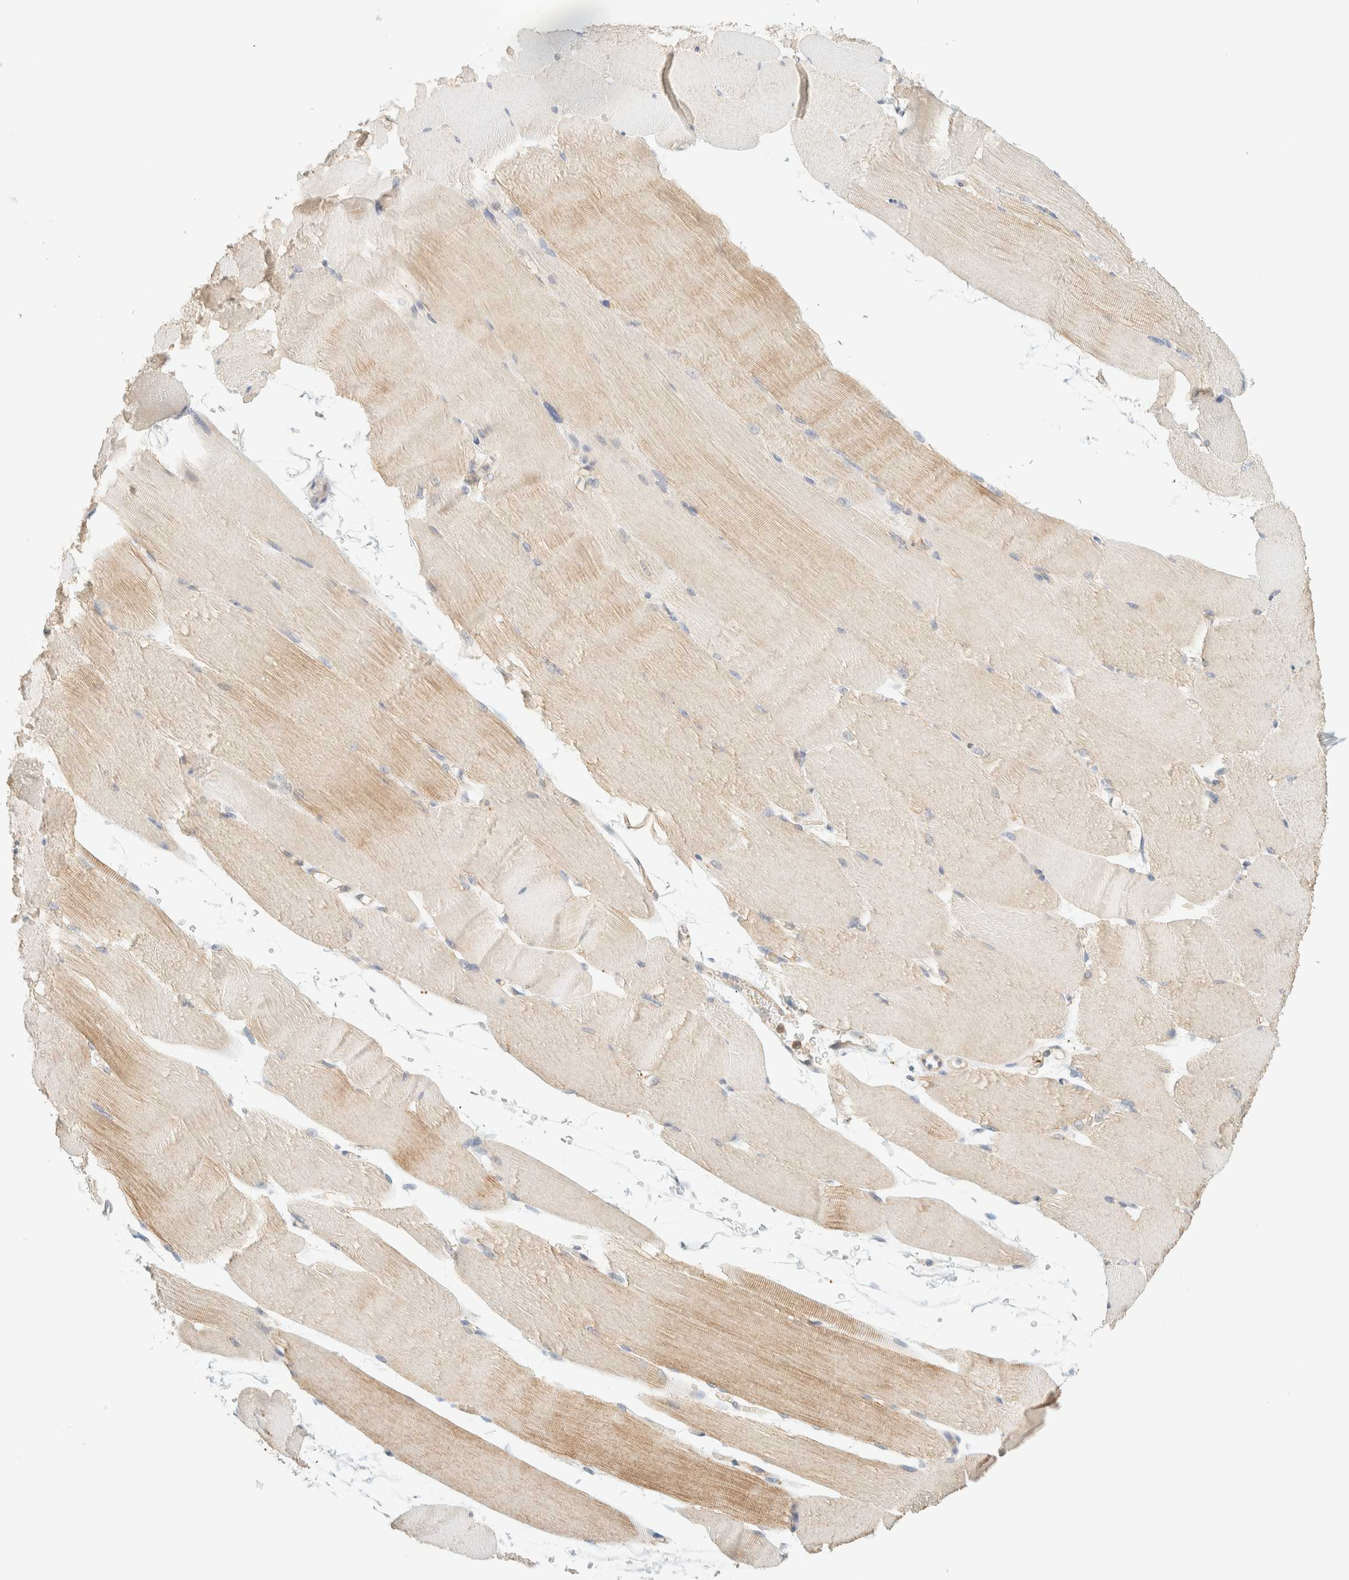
{"staining": {"intensity": "weak", "quantity": ">75%", "location": "cytoplasmic/membranous"}, "tissue": "skeletal muscle", "cell_type": "Myocytes", "image_type": "normal", "snomed": [{"axis": "morphology", "description": "Normal tissue, NOS"}, {"axis": "topography", "description": "Skeletal muscle"}, {"axis": "topography", "description": "Parathyroid gland"}], "caption": "This is a histology image of IHC staining of normal skeletal muscle, which shows weak positivity in the cytoplasmic/membranous of myocytes.", "gene": "TBC1D8B", "patient": {"sex": "female", "age": 37}}